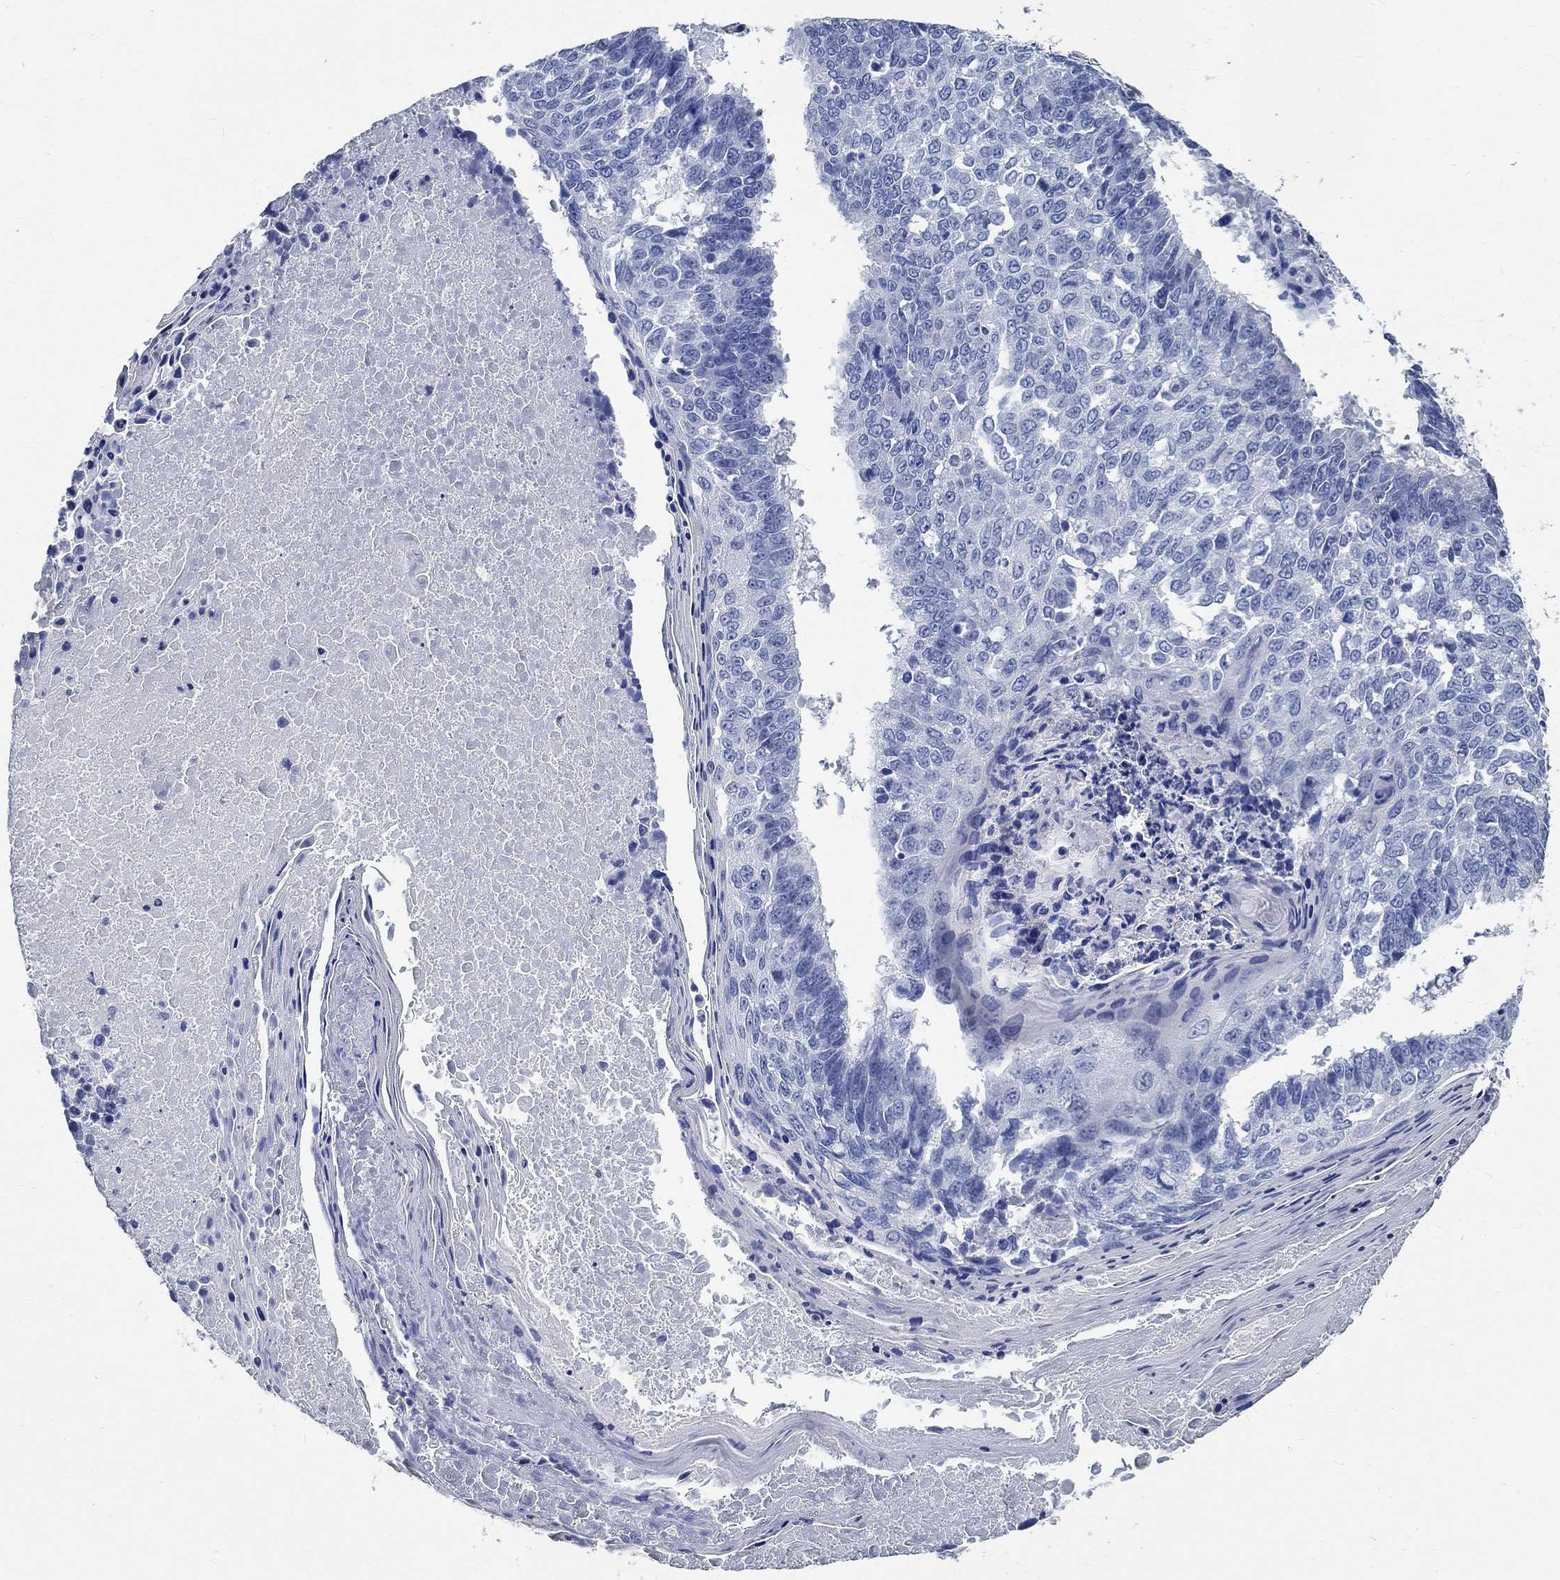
{"staining": {"intensity": "negative", "quantity": "none", "location": "none"}, "tissue": "lung cancer", "cell_type": "Tumor cells", "image_type": "cancer", "snomed": [{"axis": "morphology", "description": "Squamous cell carcinoma, NOS"}, {"axis": "topography", "description": "Lung"}], "caption": "IHC histopathology image of neoplastic tissue: human lung cancer (squamous cell carcinoma) stained with DAB reveals no significant protein positivity in tumor cells.", "gene": "PRX", "patient": {"sex": "male", "age": 73}}